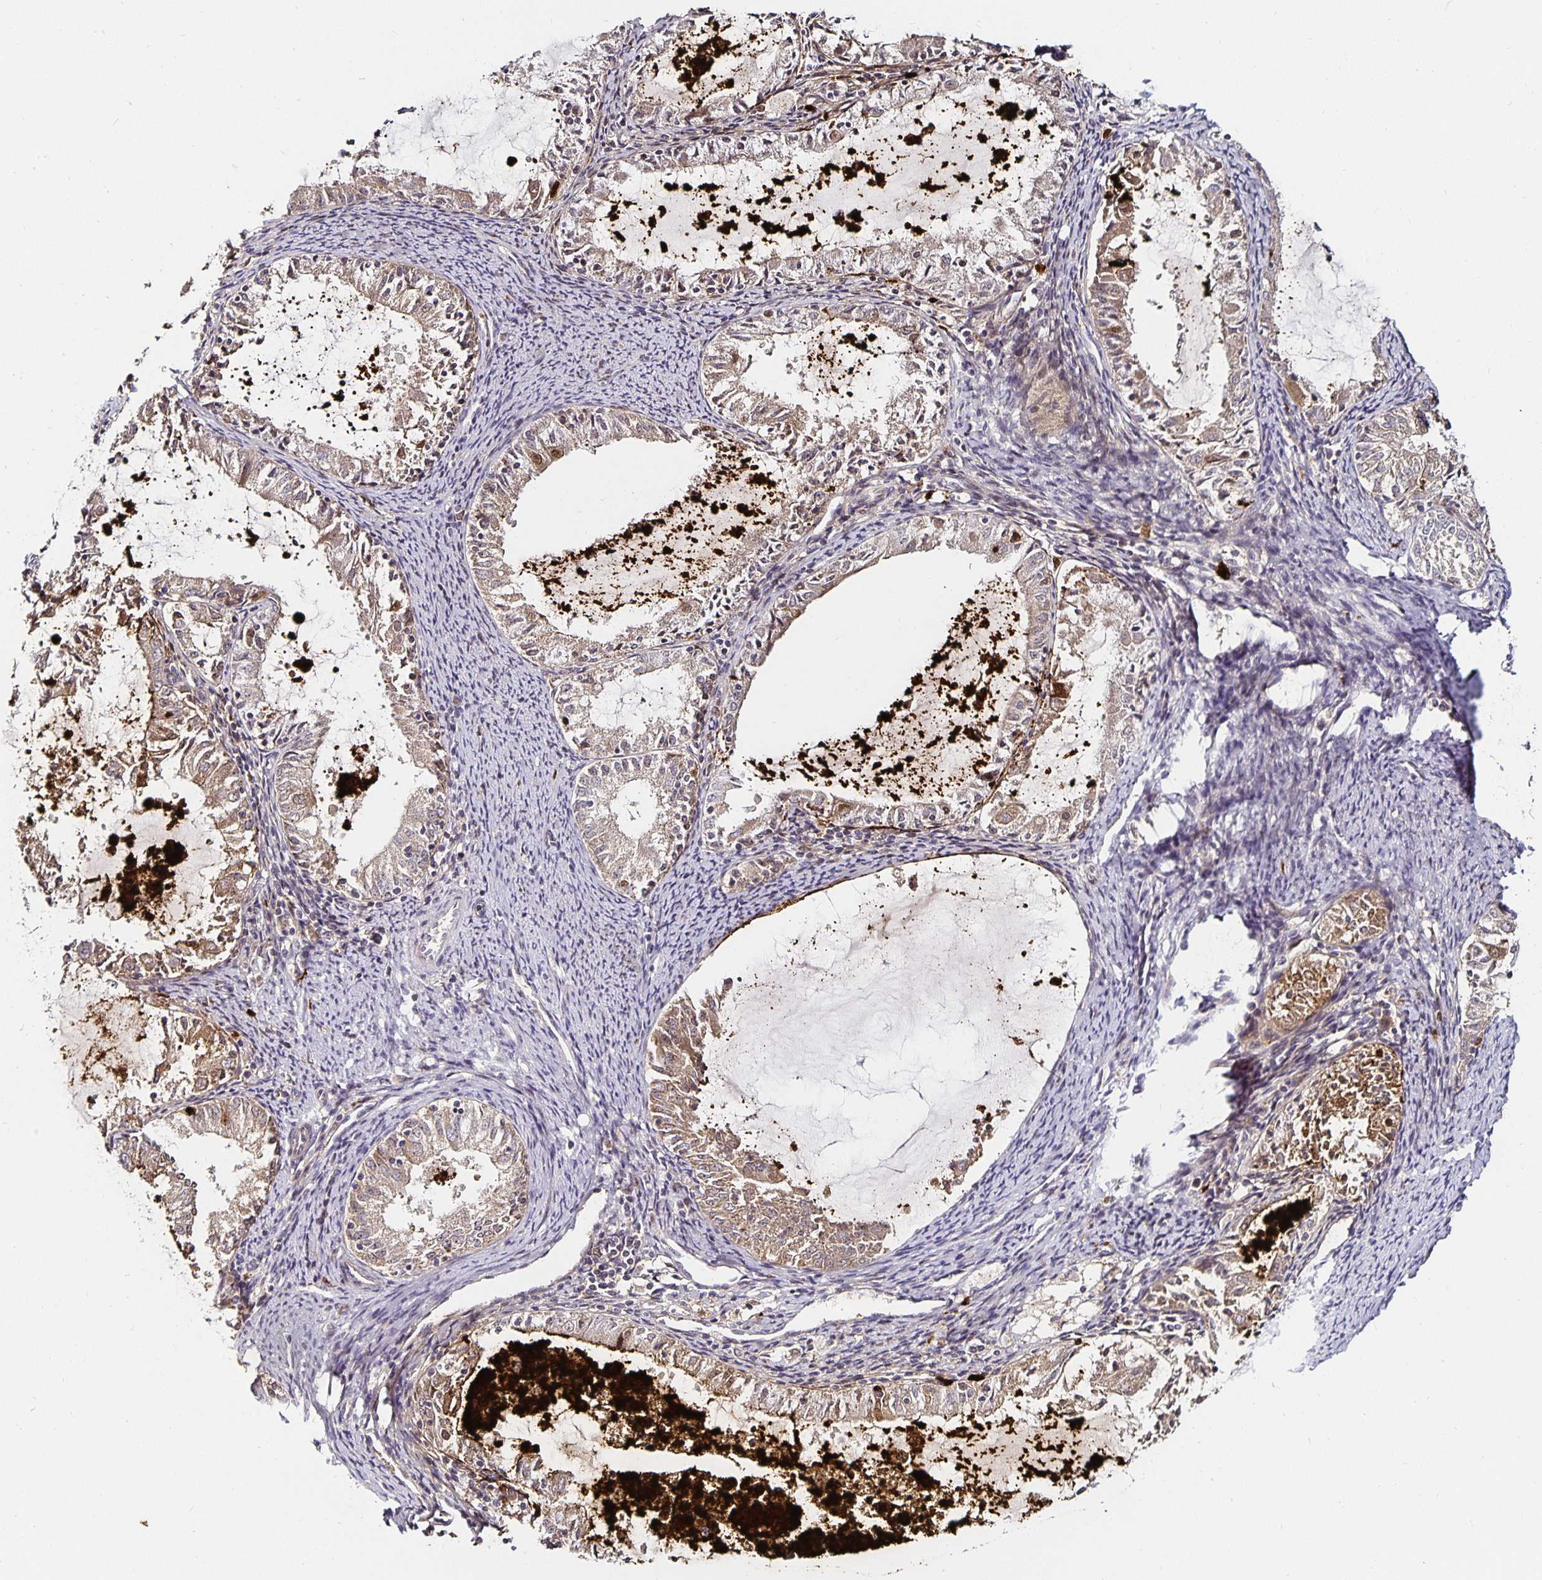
{"staining": {"intensity": "weak", "quantity": "25%-75%", "location": "cytoplasmic/membranous"}, "tissue": "endometrial cancer", "cell_type": "Tumor cells", "image_type": "cancer", "snomed": [{"axis": "morphology", "description": "Adenocarcinoma, NOS"}, {"axis": "topography", "description": "Endometrium"}], "caption": "Tumor cells reveal low levels of weak cytoplasmic/membranous positivity in about 25%-75% of cells in human endometrial adenocarcinoma.", "gene": "ANLN", "patient": {"sex": "female", "age": 57}}